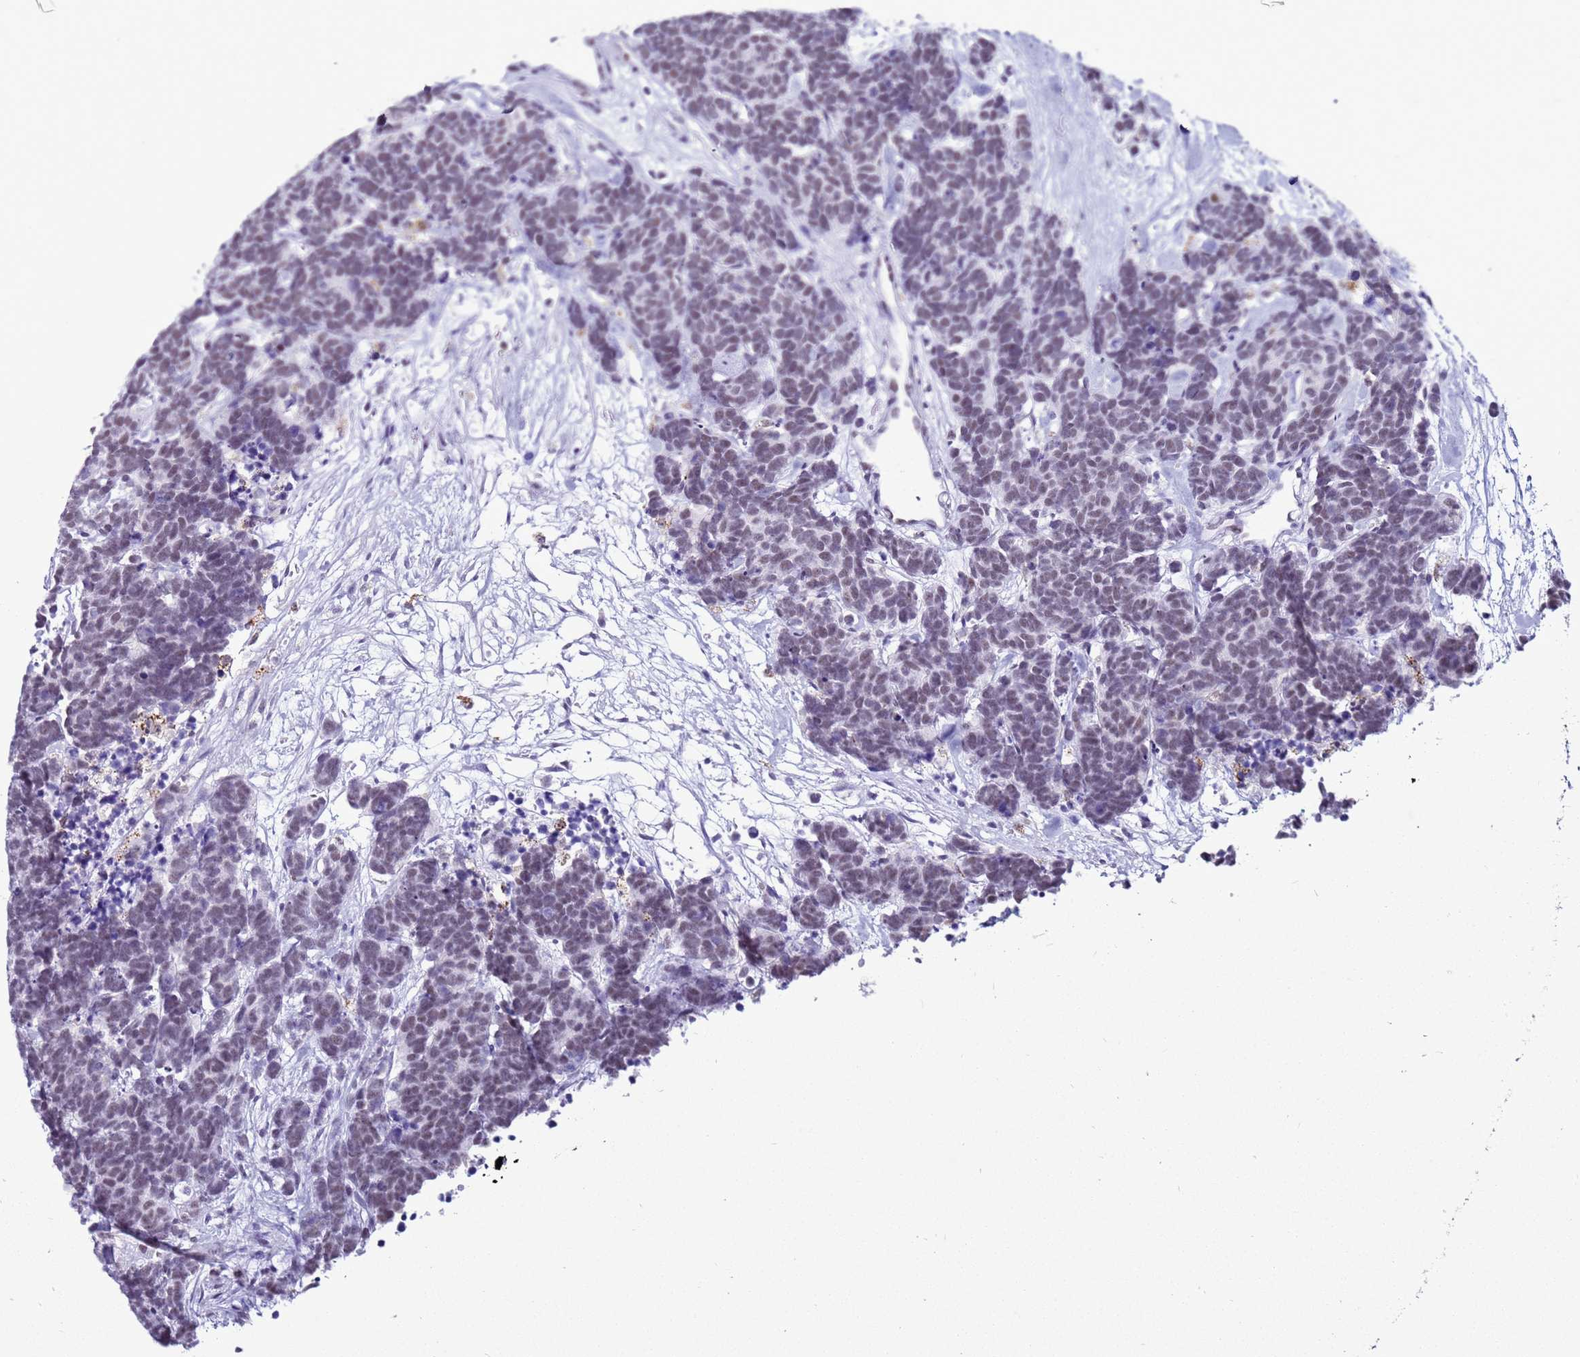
{"staining": {"intensity": "weak", "quantity": "25%-75%", "location": "nuclear"}, "tissue": "carcinoid", "cell_type": "Tumor cells", "image_type": "cancer", "snomed": [{"axis": "morphology", "description": "Carcinoma, NOS"}, {"axis": "morphology", "description": "Carcinoid, malignant, NOS"}, {"axis": "topography", "description": "Urinary bladder"}], "caption": "IHC photomicrograph of human carcinoid stained for a protein (brown), which exhibits low levels of weak nuclear staining in approximately 25%-75% of tumor cells.", "gene": "DHX15", "patient": {"sex": "male", "age": 57}}